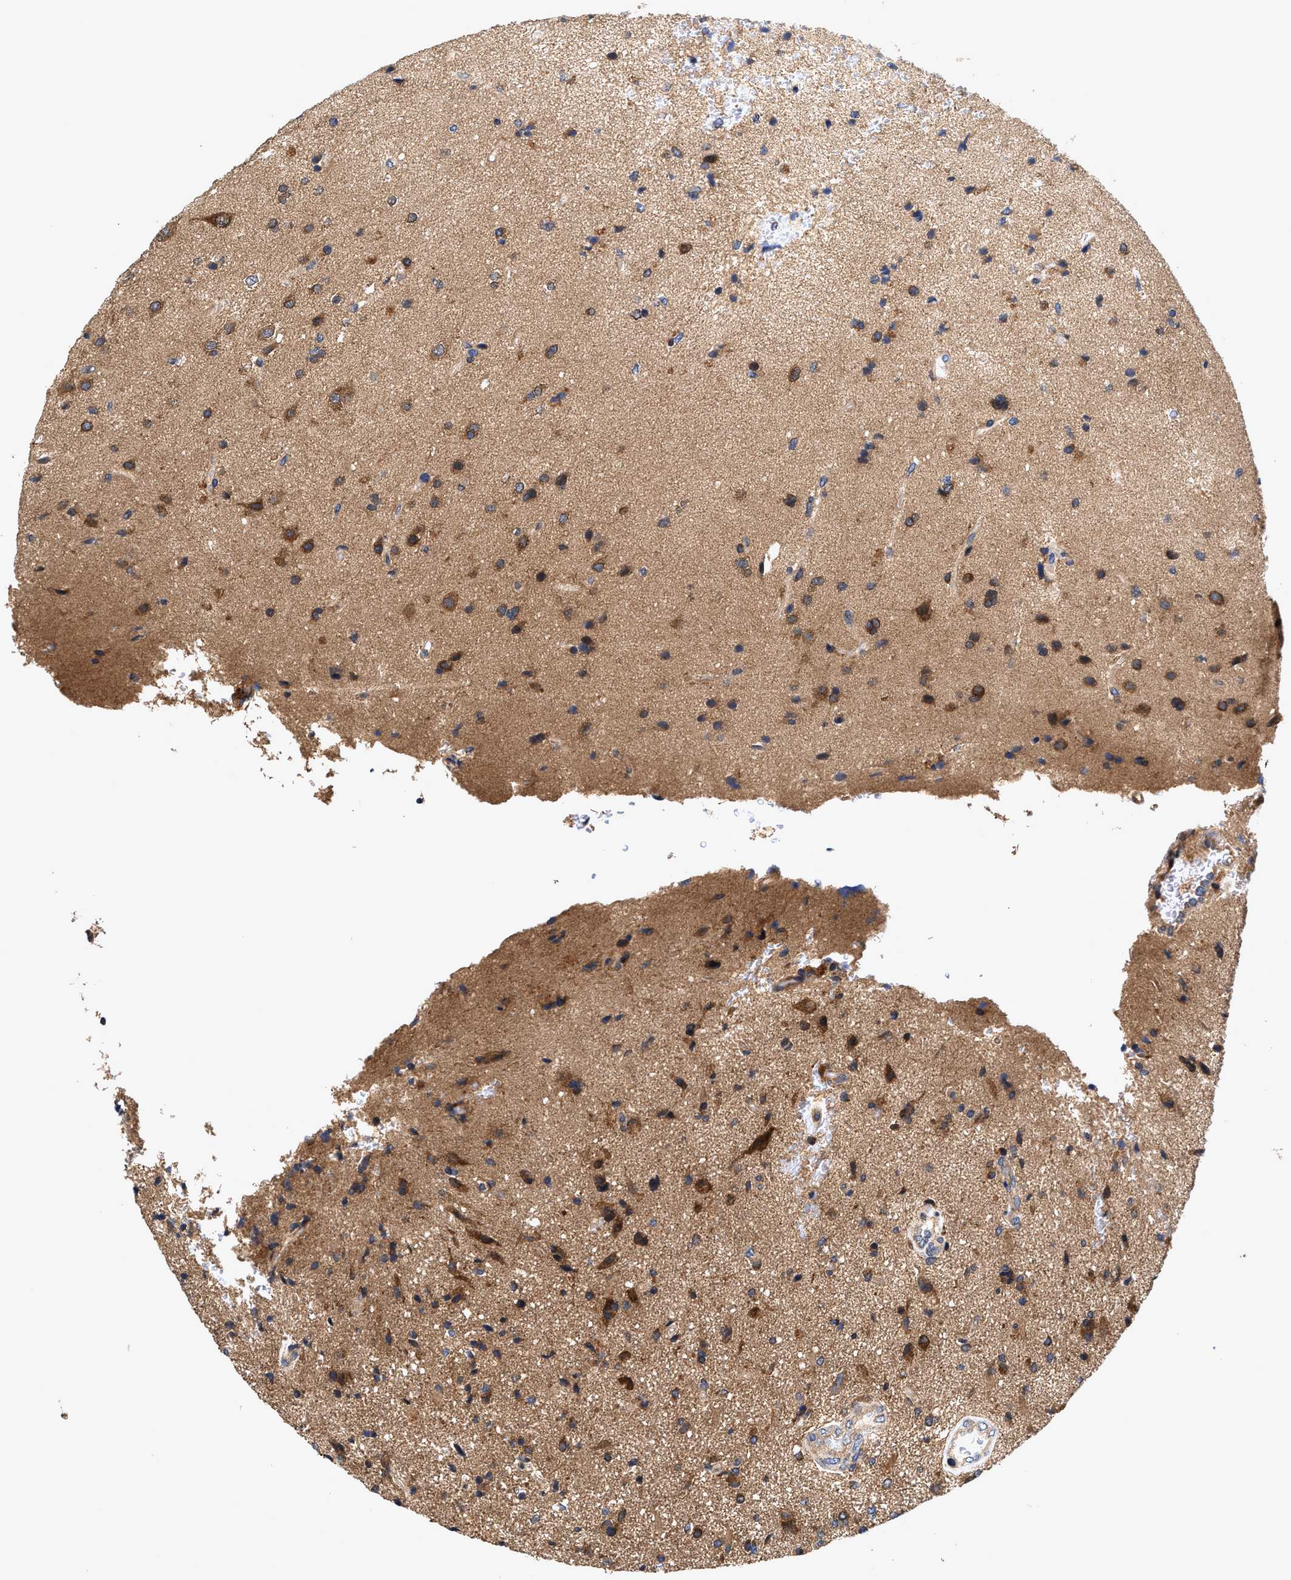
{"staining": {"intensity": "moderate", "quantity": ">75%", "location": "cytoplasmic/membranous"}, "tissue": "glioma", "cell_type": "Tumor cells", "image_type": "cancer", "snomed": [{"axis": "morphology", "description": "Glioma, malignant, High grade"}, {"axis": "topography", "description": "Brain"}], "caption": "Protein staining by IHC exhibits moderate cytoplasmic/membranous positivity in approximately >75% of tumor cells in malignant glioma (high-grade).", "gene": "EFNA4", "patient": {"sex": "male", "age": 72}}